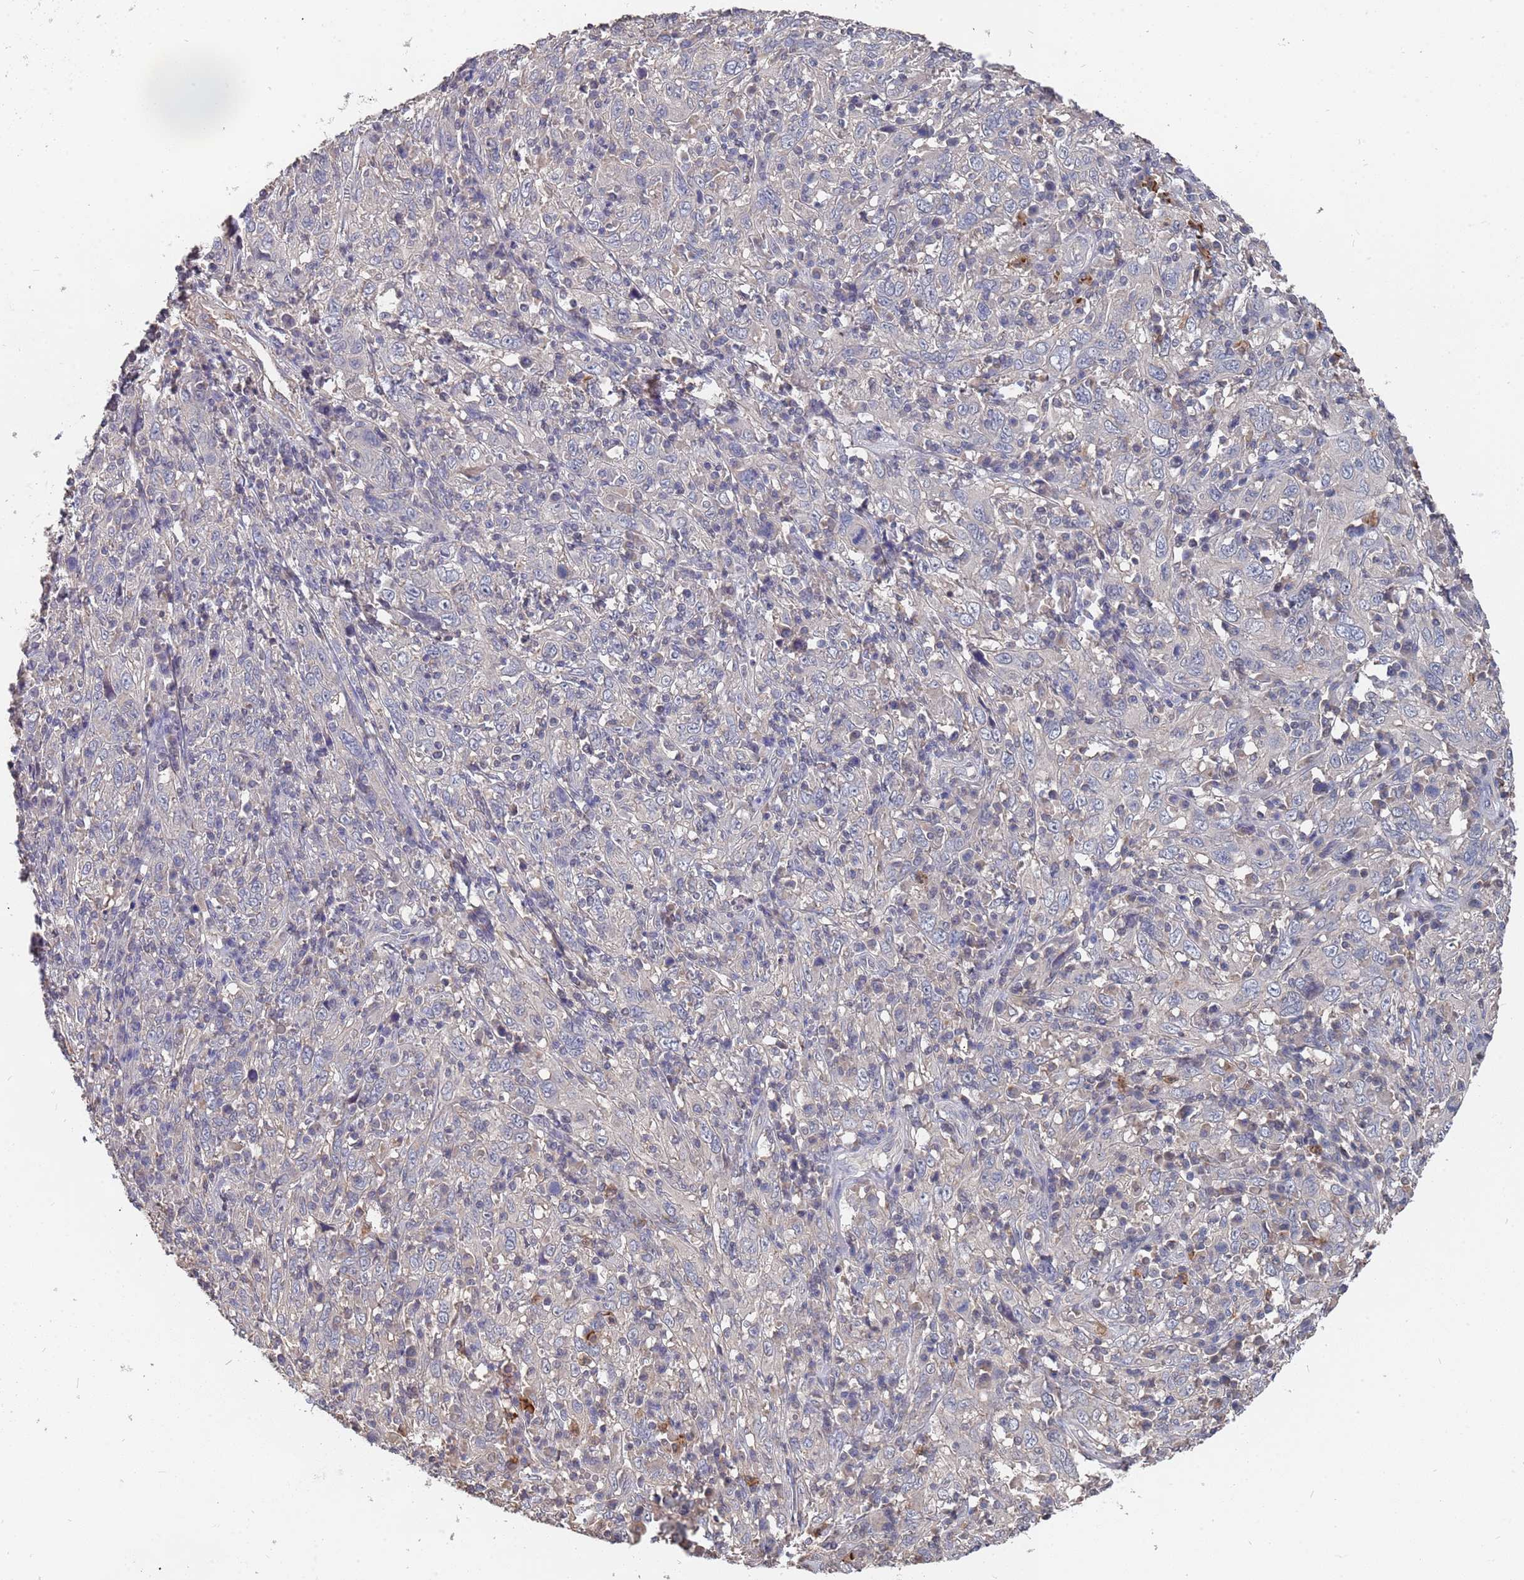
{"staining": {"intensity": "negative", "quantity": "none", "location": "none"}, "tissue": "cervical cancer", "cell_type": "Tumor cells", "image_type": "cancer", "snomed": [{"axis": "morphology", "description": "Squamous cell carcinoma, NOS"}, {"axis": "topography", "description": "Cervix"}], "caption": "DAB immunohistochemical staining of human cervical cancer reveals no significant positivity in tumor cells.", "gene": "TCEANC2", "patient": {"sex": "female", "age": 46}}